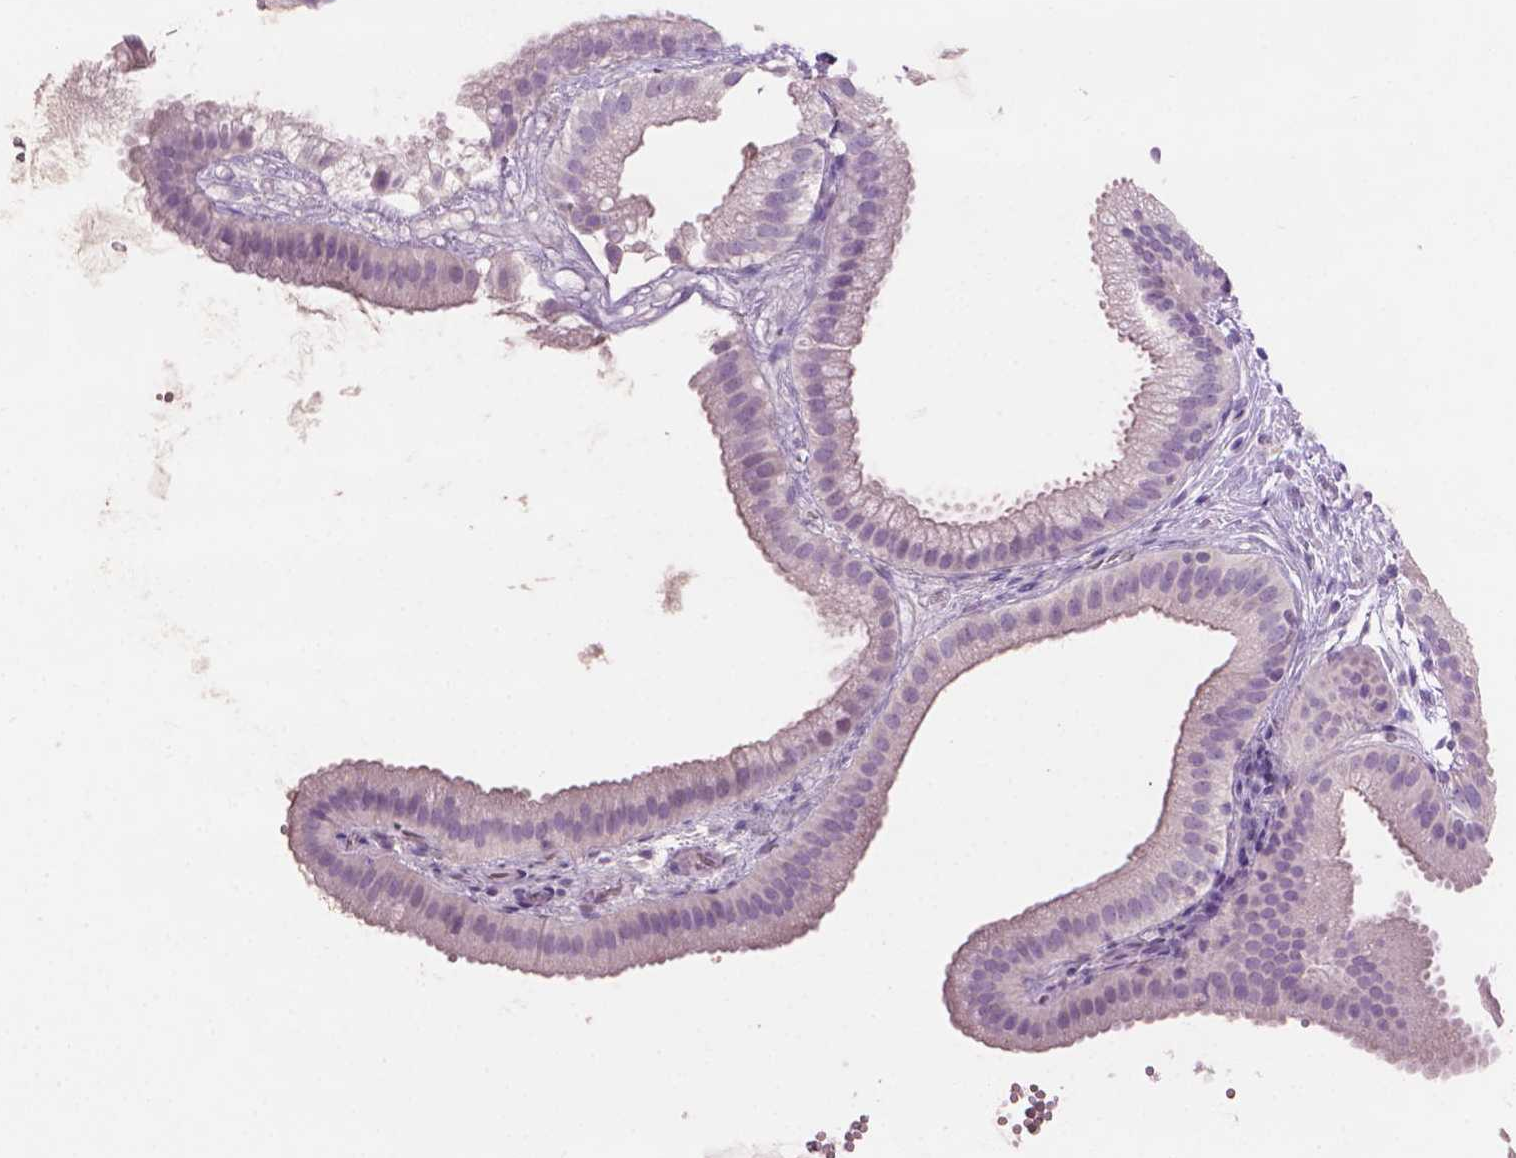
{"staining": {"intensity": "negative", "quantity": "none", "location": "none"}, "tissue": "gallbladder", "cell_type": "Glandular cells", "image_type": "normal", "snomed": [{"axis": "morphology", "description": "Normal tissue, NOS"}, {"axis": "topography", "description": "Gallbladder"}], "caption": "Immunohistochemistry of benign human gallbladder demonstrates no staining in glandular cells. Brightfield microscopy of immunohistochemistry (IHC) stained with DAB (3,3'-diaminobenzidine) (brown) and hematoxylin (blue), captured at high magnification.", "gene": "MLANA", "patient": {"sex": "female", "age": 63}}